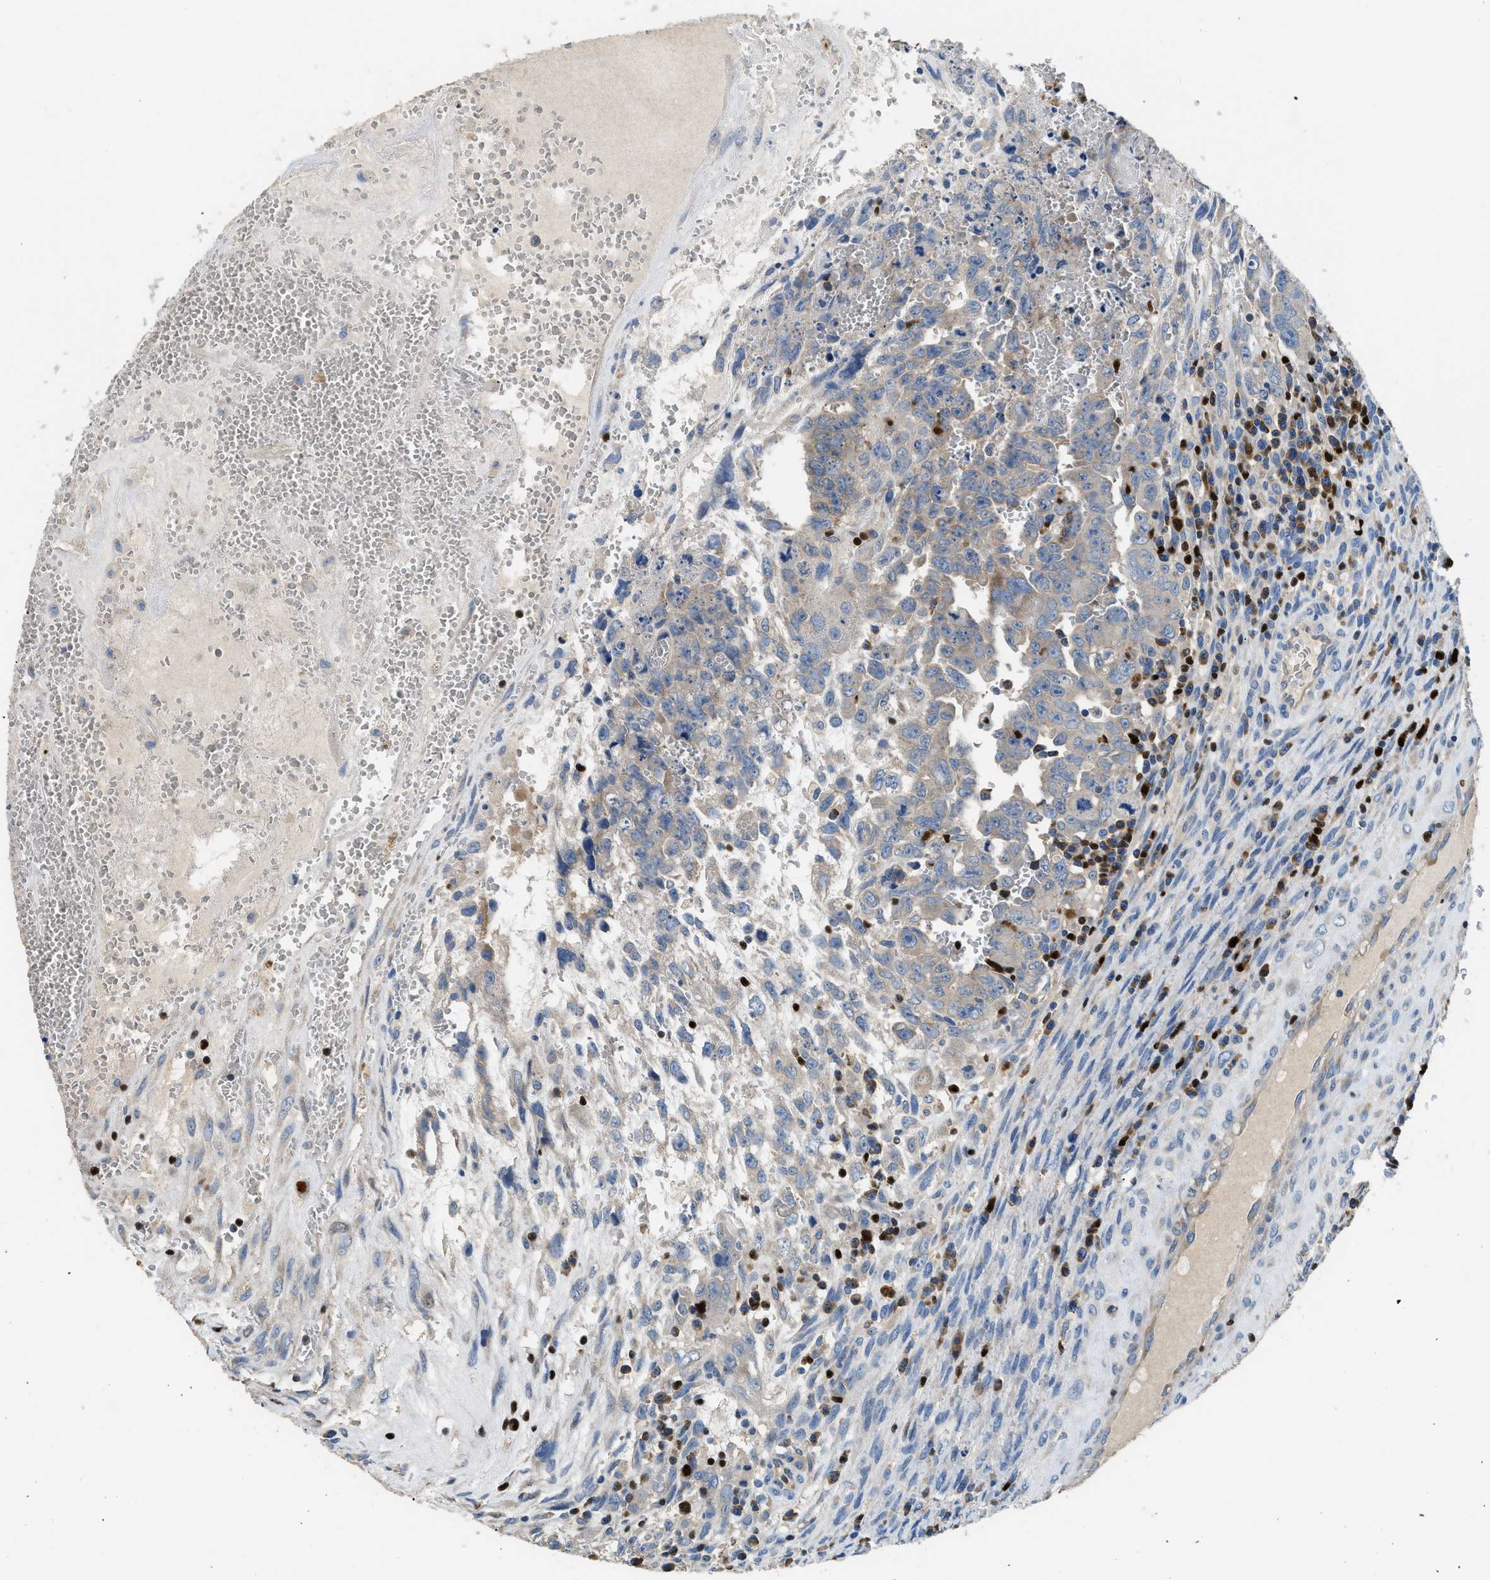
{"staining": {"intensity": "weak", "quantity": "<25%", "location": "cytoplasmic/membranous"}, "tissue": "testis cancer", "cell_type": "Tumor cells", "image_type": "cancer", "snomed": [{"axis": "morphology", "description": "Carcinoma, Embryonal, NOS"}, {"axis": "topography", "description": "Testis"}], "caption": "Testis cancer was stained to show a protein in brown. There is no significant staining in tumor cells. (Stains: DAB IHC with hematoxylin counter stain, Microscopy: brightfield microscopy at high magnification).", "gene": "TOX", "patient": {"sex": "male", "age": 28}}